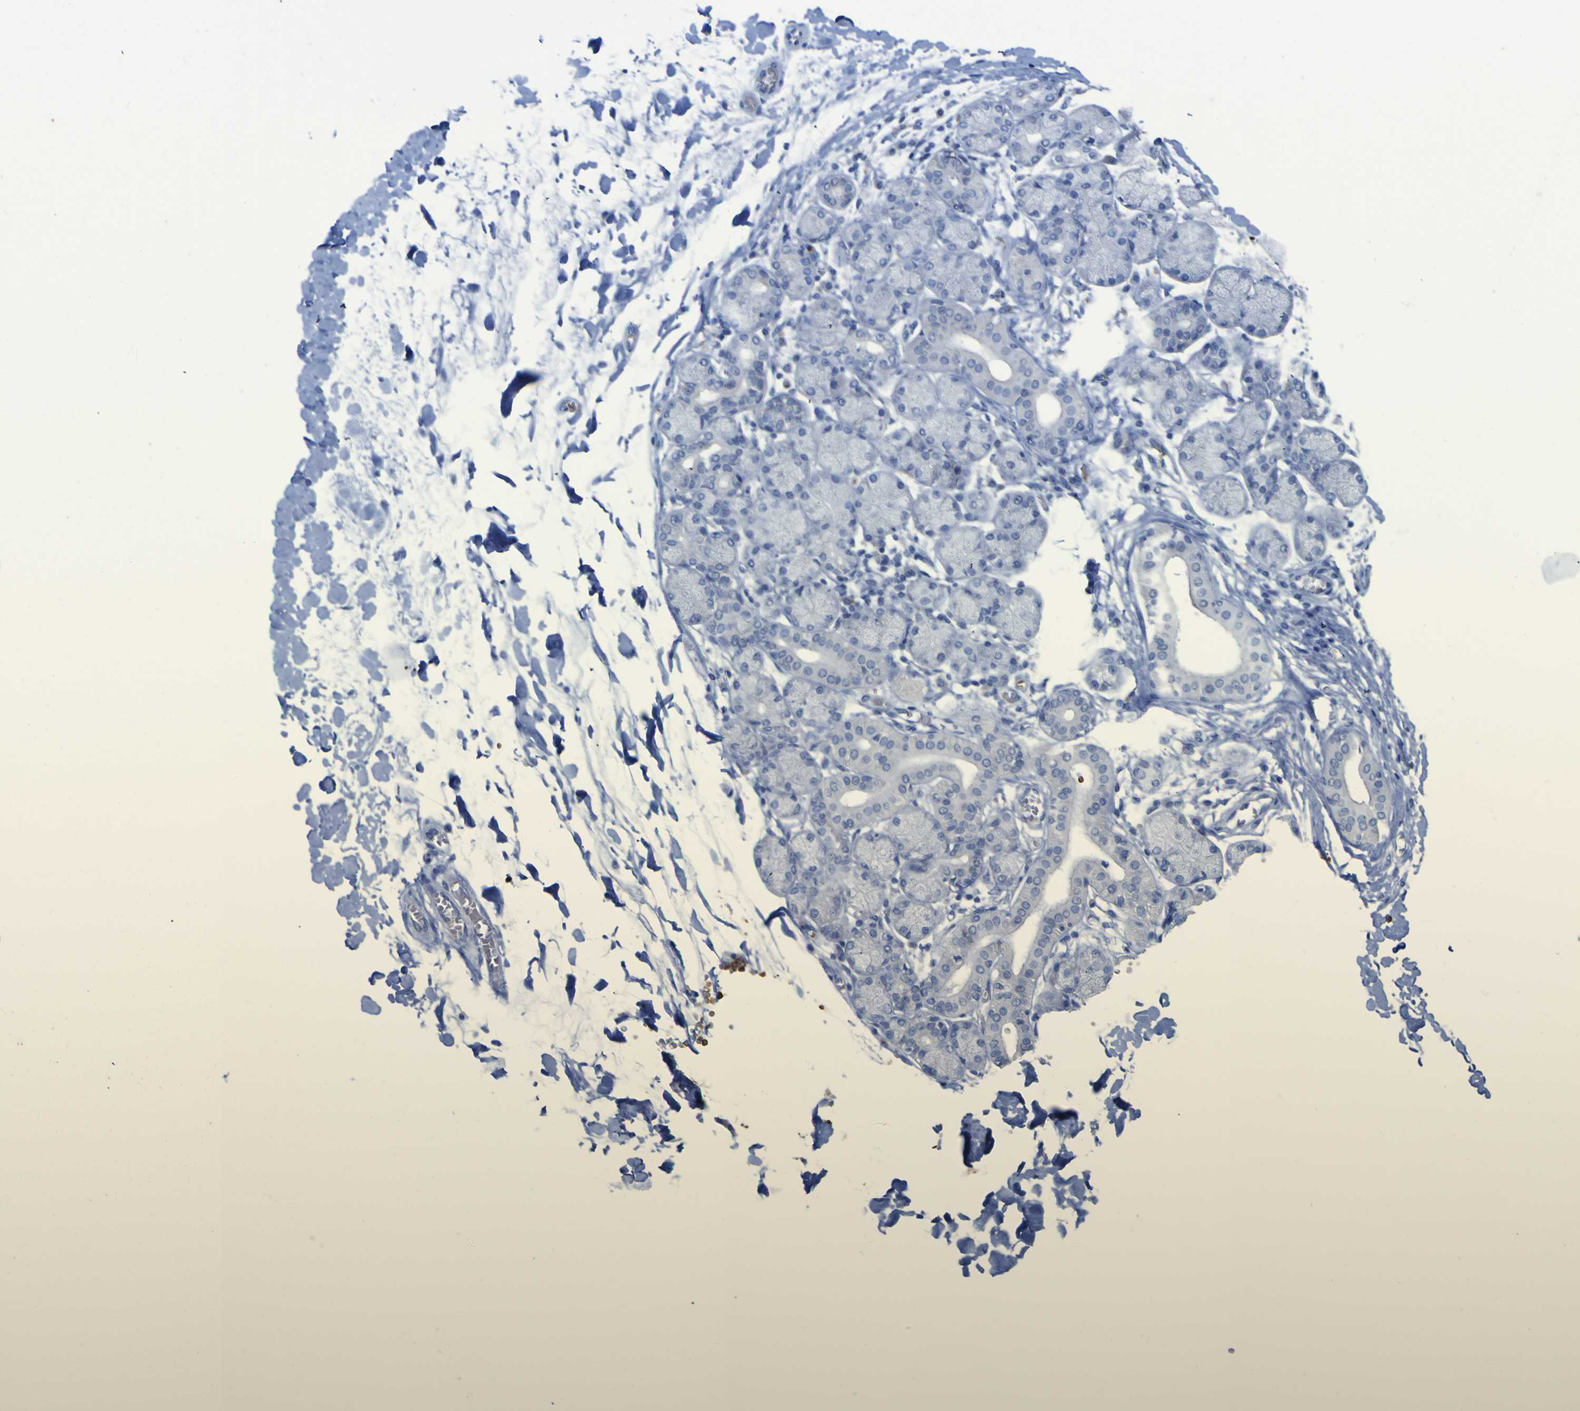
{"staining": {"intensity": "negative", "quantity": "none", "location": "none"}, "tissue": "salivary gland", "cell_type": "Glandular cells", "image_type": "normal", "snomed": [{"axis": "morphology", "description": "Normal tissue, NOS"}, {"axis": "topography", "description": "Salivary gland"}], "caption": "DAB immunohistochemical staining of normal salivary gland exhibits no significant expression in glandular cells. (Immunohistochemistry (ihc), brightfield microscopy, high magnification).", "gene": "GCM1", "patient": {"sex": "female", "age": 24}}